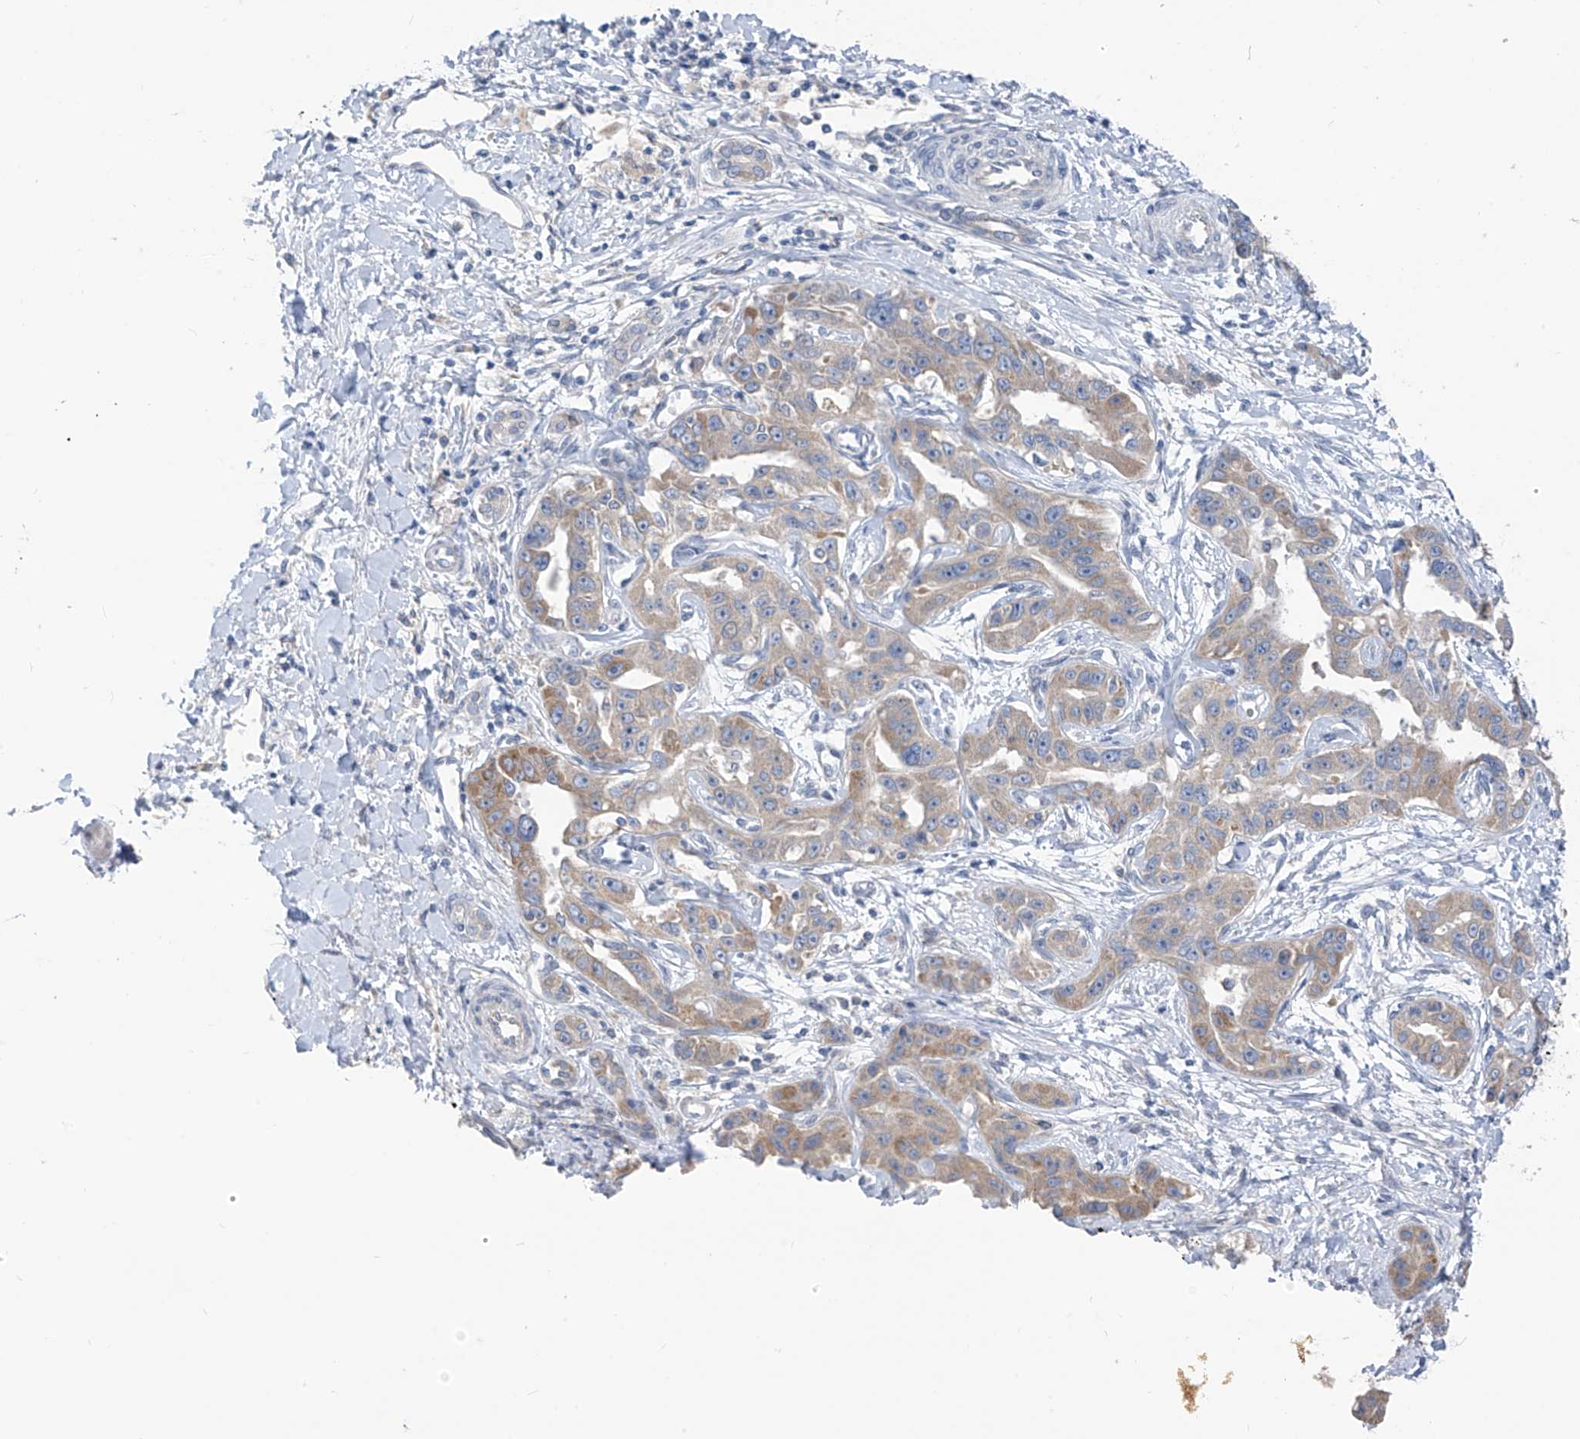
{"staining": {"intensity": "moderate", "quantity": "<25%", "location": "cytoplasmic/membranous"}, "tissue": "liver cancer", "cell_type": "Tumor cells", "image_type": "cancer", "snomed": [{"axis": "morphology", "description": "Cholangiocarcinoma"}, {"axis": "topography", "description": "Liver"}], "caption": "Human liver cancer stained for a protein (brown) exhibits moderate cytoplasmic/membranous positive expression in approximately <25% of tumor cells.", "gene": "LDAH", "patient": {"sex": "male", "age": 59}}